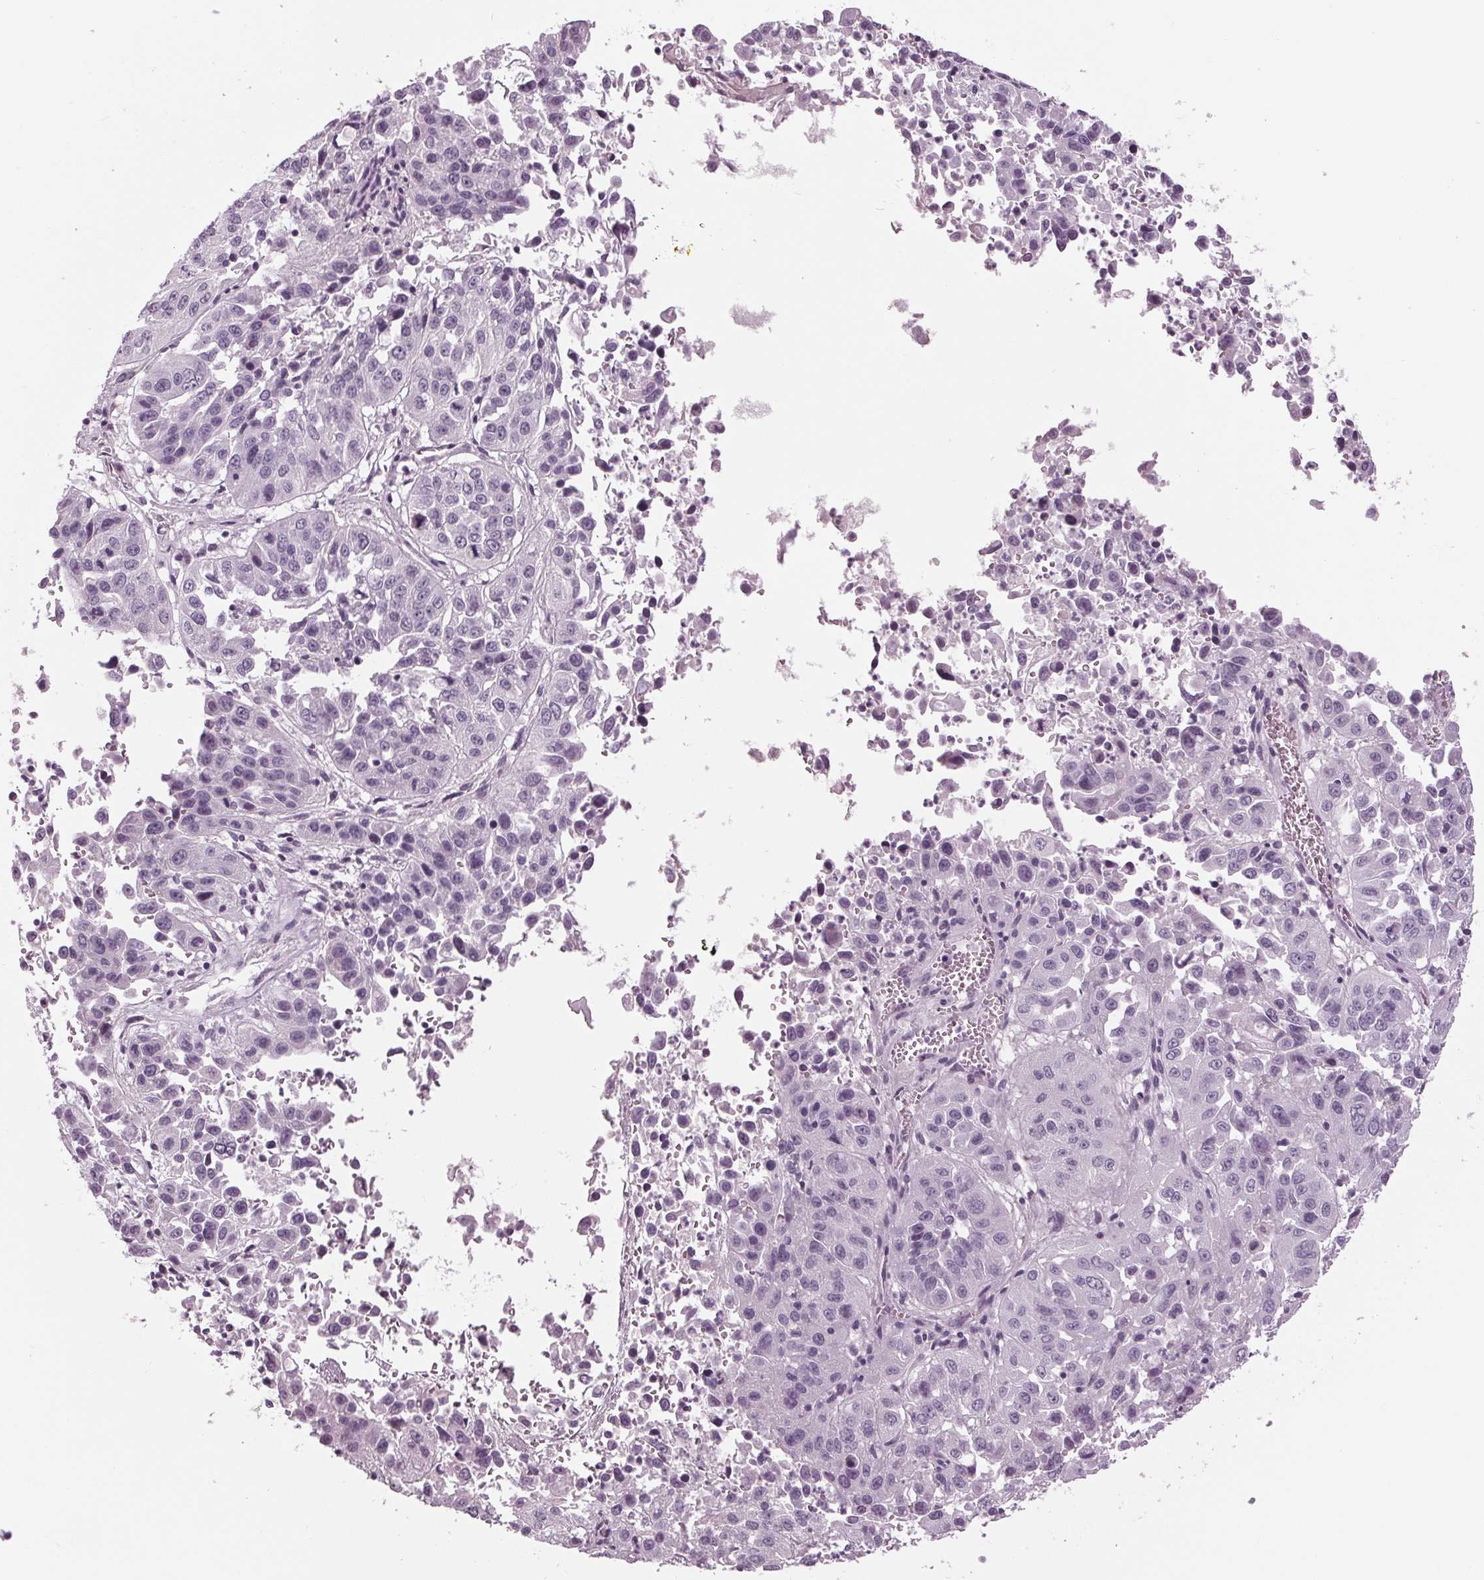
{"staining": {"intensity": "negative", "quantity": "none", "location": "none"}, "tissue": "lung cancer", "cell_type": "Tumor cells", "image_type": "cancer", "snomed": [{"axis": "morphology", "description": "Squamous cell carcinoma, NOS"}, {"axis": "topography", "description": "Lung"}], "caption": "Image shows no significant protein positivity in tumor cells of lung squamous cell carcinoma. (Immunohistochemistry, brightfield microscopy, high magnification).", "gene": "TNNC2", "patient": {"sex": "female", "age": 61}}